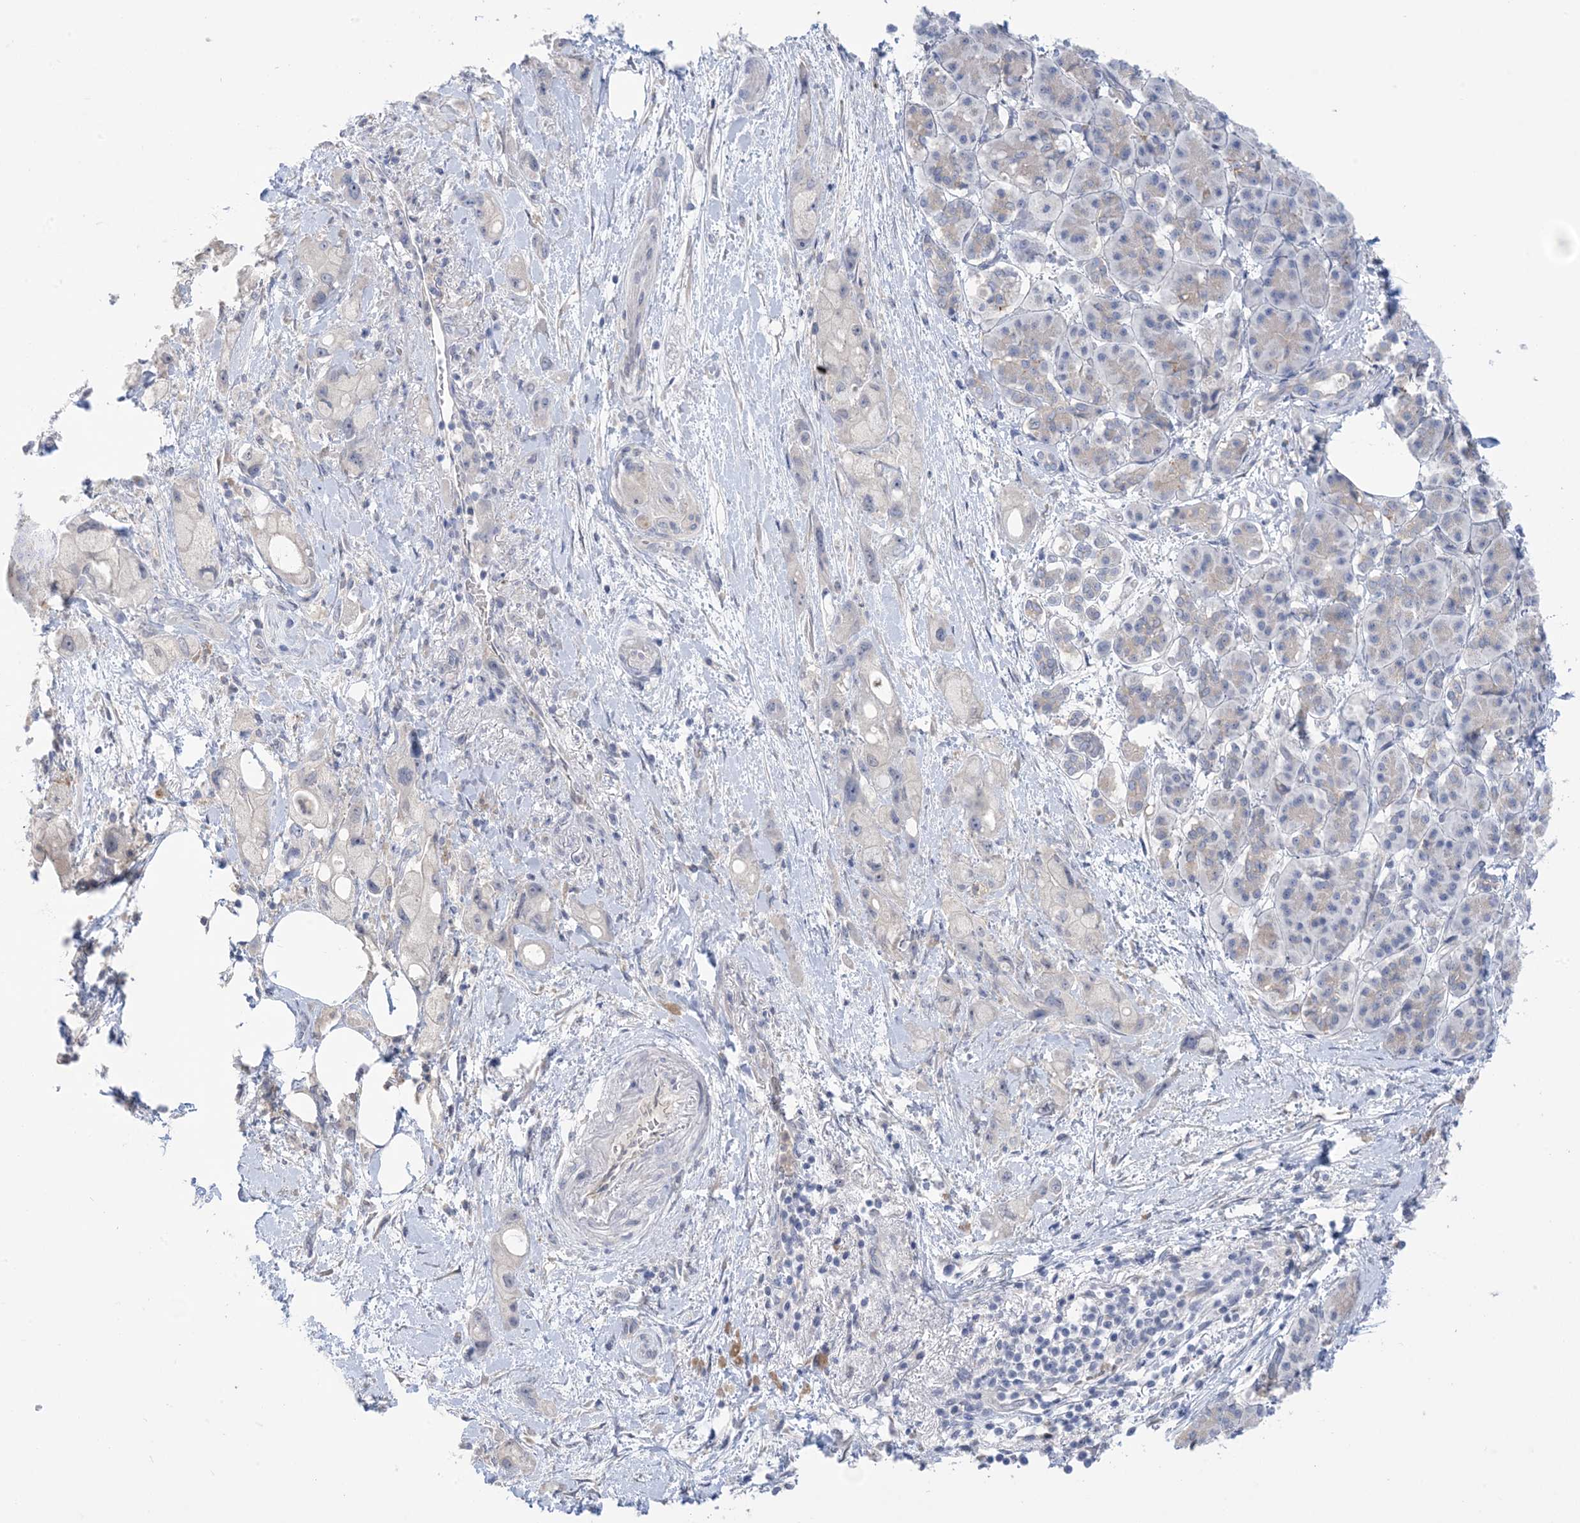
{"staining": {"intensity": "negative", "quantity": "none", "location": "none"}, "tissue": "pancreatic cancer", "cell_type": "Tumor cells", "image_type": "cancer", "snomed": [{"axis": "morphology", "description": "Normal tissue, NOS"}, {"axis": "morphology", "description": "Adenocarcinoma, NOS"}, {"axis": "topography", "description": "Pancreas"}], "caption": "The photomicrograph displays no significant expression in tumor cells of adenocarcinoma (pancreatic). (IHC, brightfield microscopy, high magnification).", "gene": "TTYH1", "patient": {"sex": "female", "age": 68}}